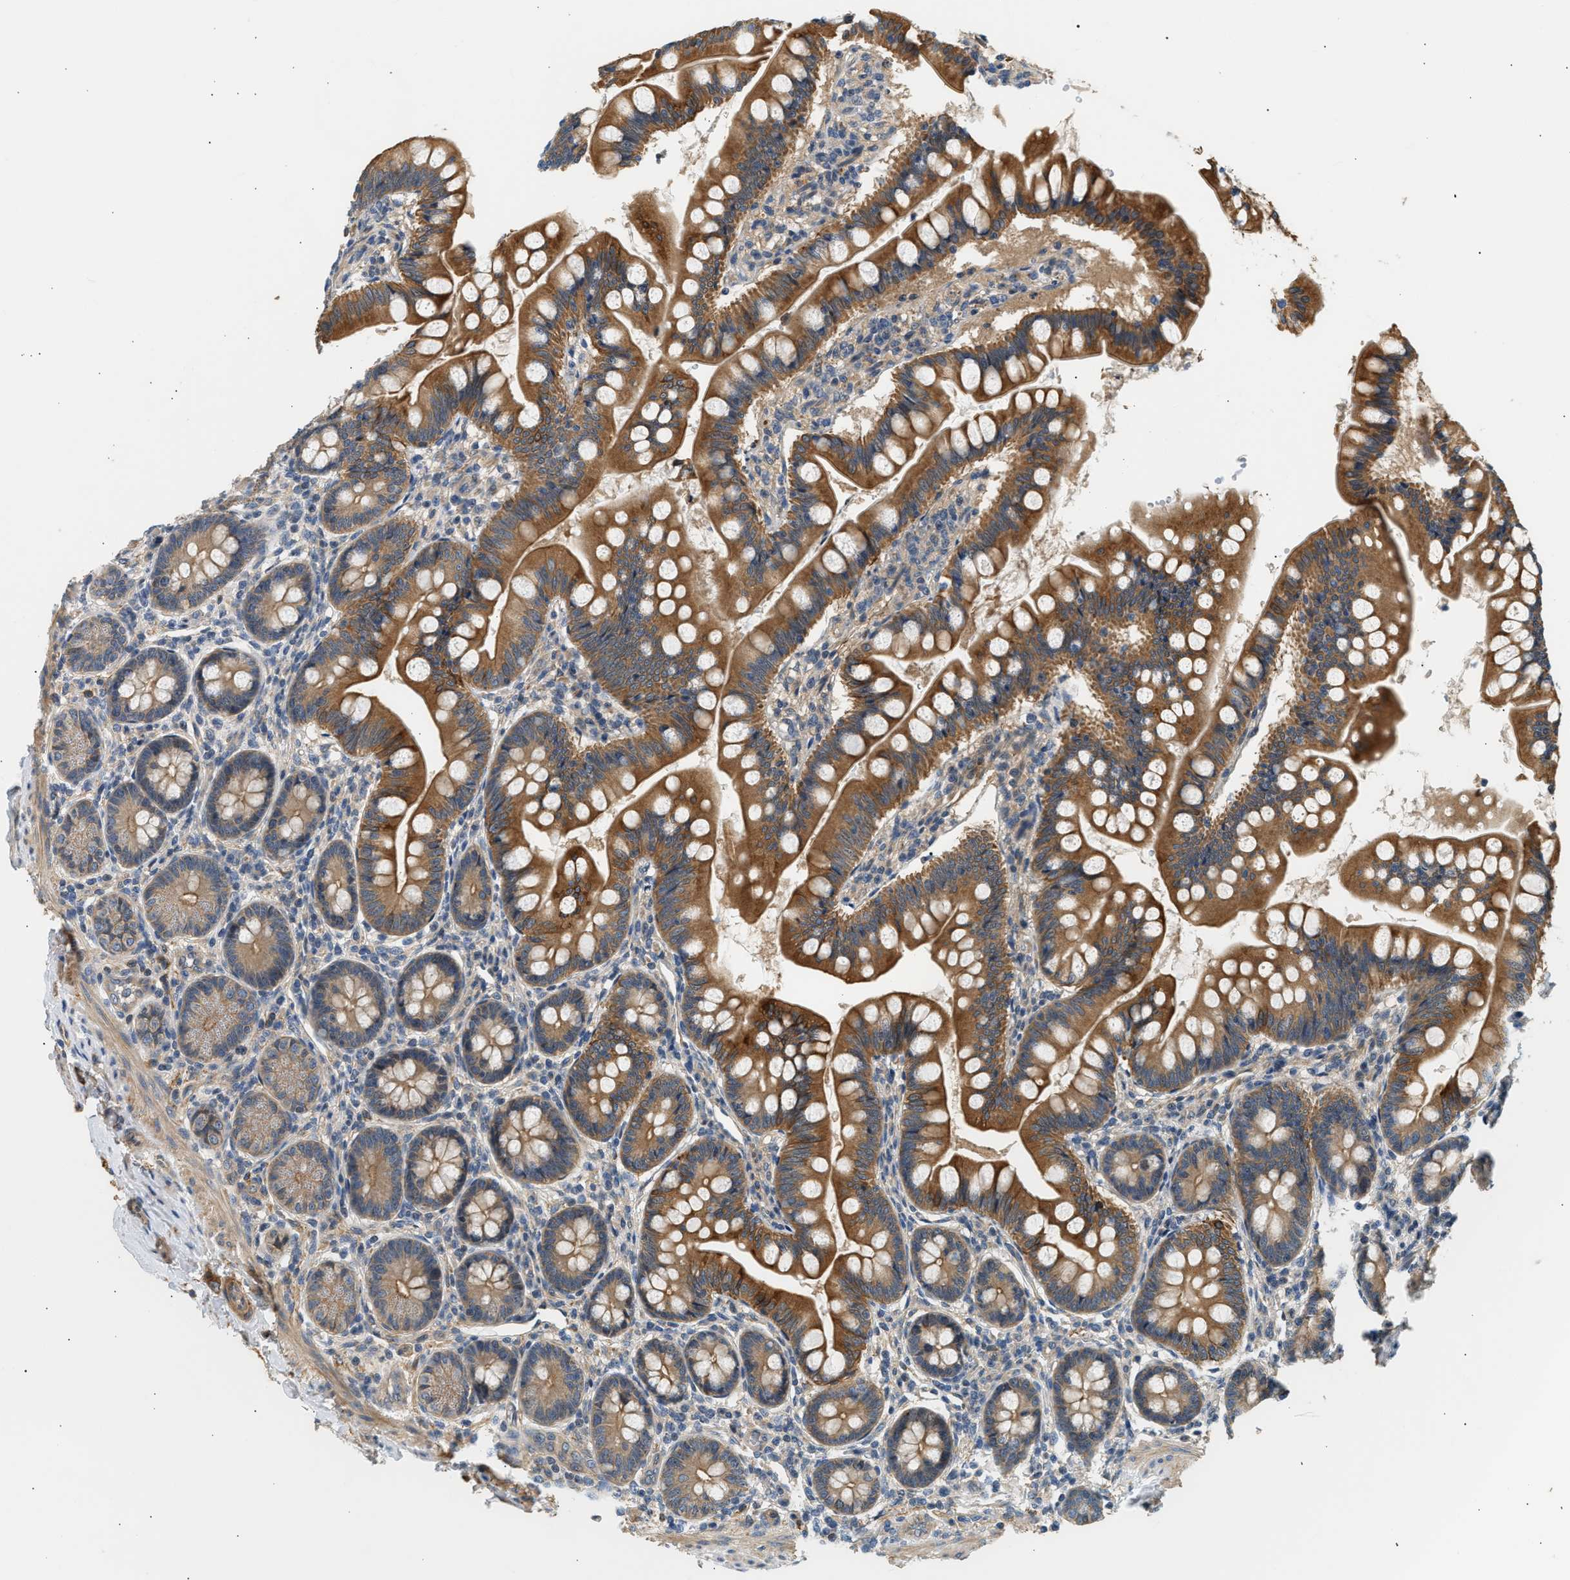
{"staining": {"intensity": "strong", "quantity": ">75%", "location": "cytoplasmic/membranous"}, "tissue": "small intestine", "cell_type": "Glandular cells", "image_type": "normal", "snomed": [{"axis": "morphology", "description": "Normal tissue, NOS"}, {"axis": "topography", "description": "Small intestine"}], "caption": "The immunohistochemical stain highlights strong cytoplasmic/membranous positivity in glandular cells of unremarkable small intestine. The staining was performed using DAB (3,3'-diaminobenzidine), with brown indicating positive protein expression. Nuclei are stained blue with hematoxylin.", "gene": "WDR31", "patient": {"sex": "male", "age": 7}}